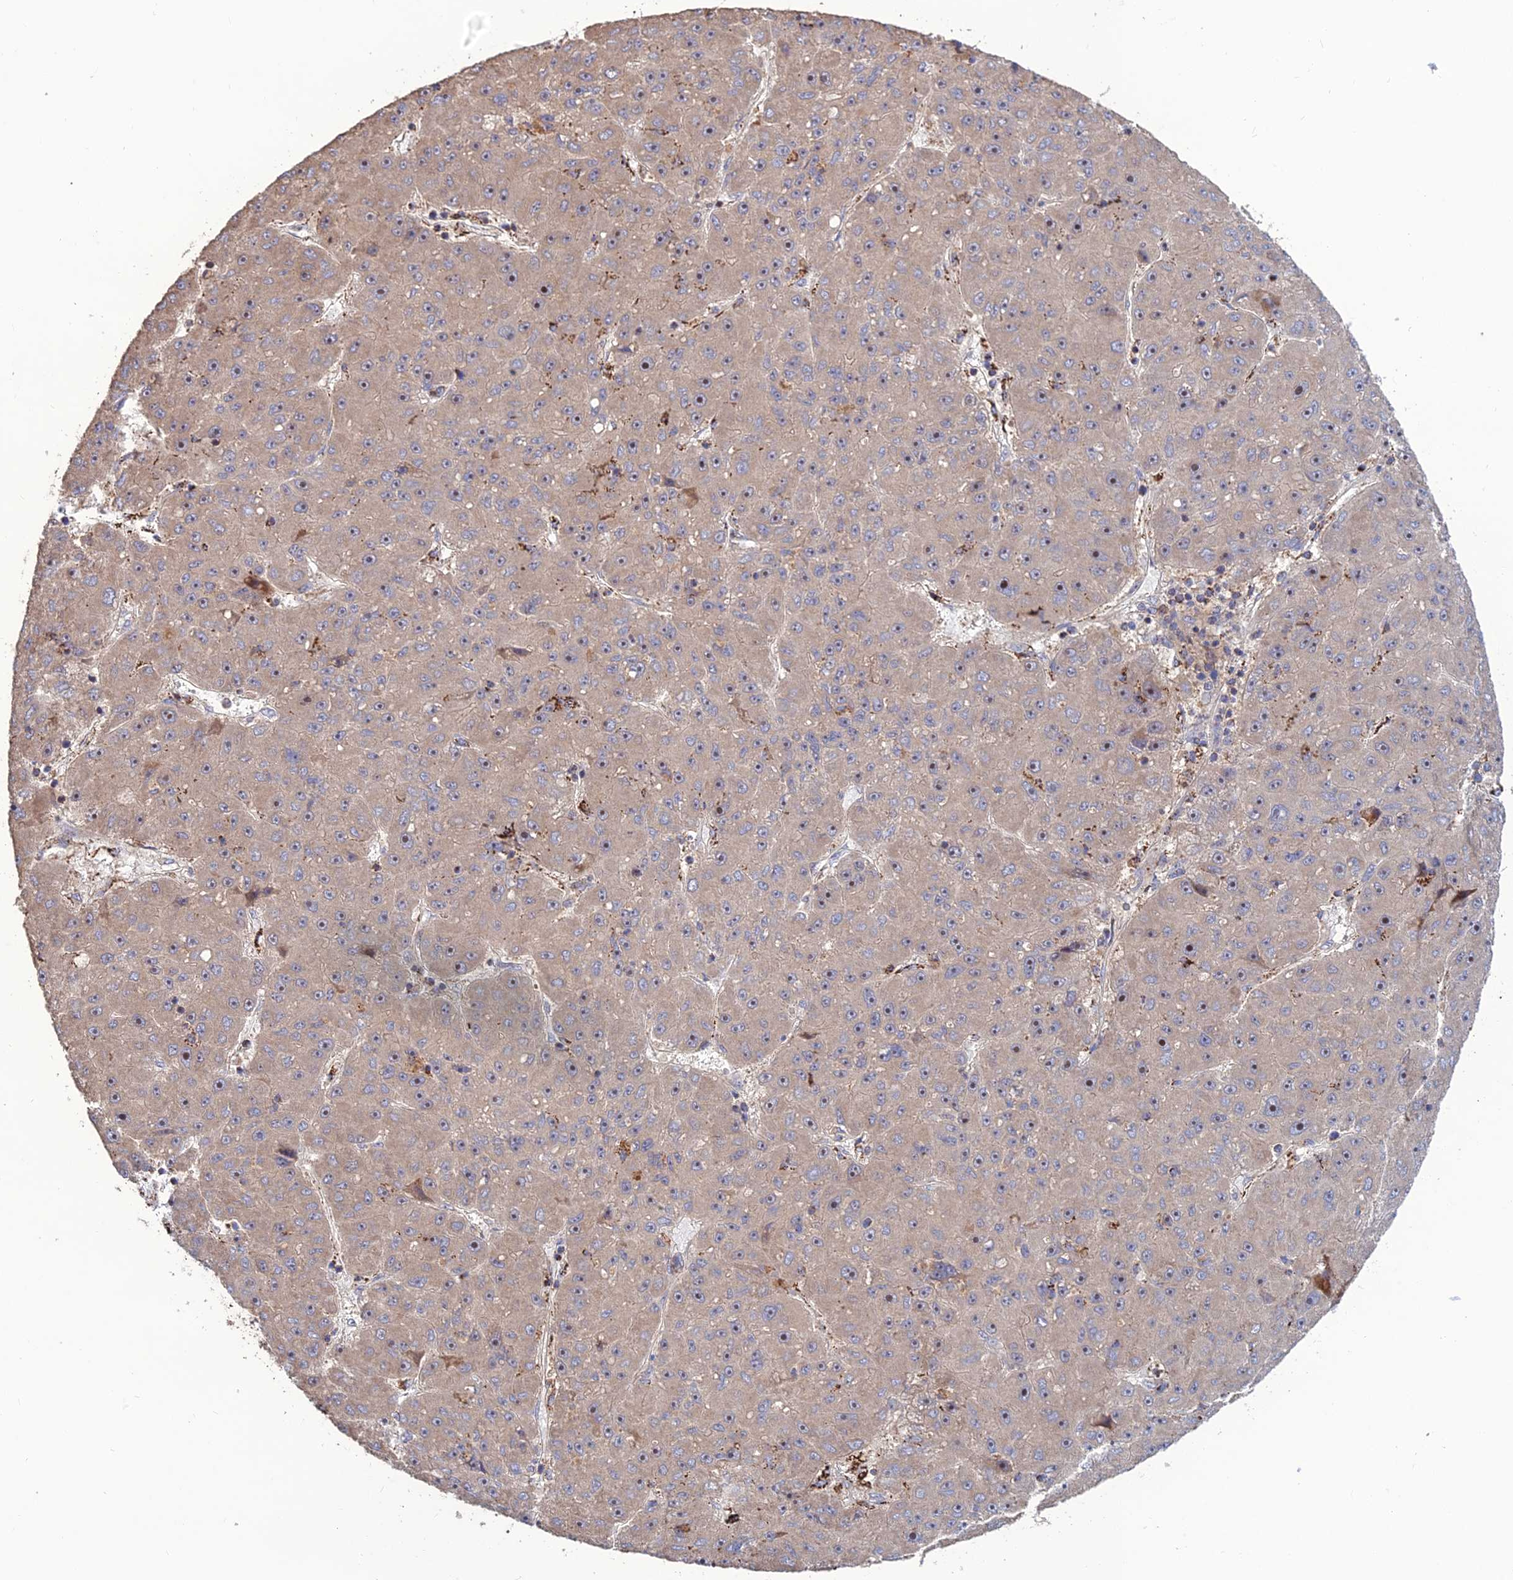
{"staining": {"intensity": "weak", "quantity": "<25%", "location": "cytoplasmic/membranous"}, "tissue": "liver cancer", "cell_type": "Tumor cells", "image_type": "cancer", "snomed": [{"axis": "morphology", "description": "Carcinoma, Hepatocellular, NOS"}, {"axis": "topography", "description": "Liver"}], "caption": "This is an immunohistochemistry (IHC) photomicrograph of human liver cancer (hepatocellular carcinoma). There is no staining in tumor cells.", "gene": "RIC8B", "patient": {"sex": "male", "age": 67}}